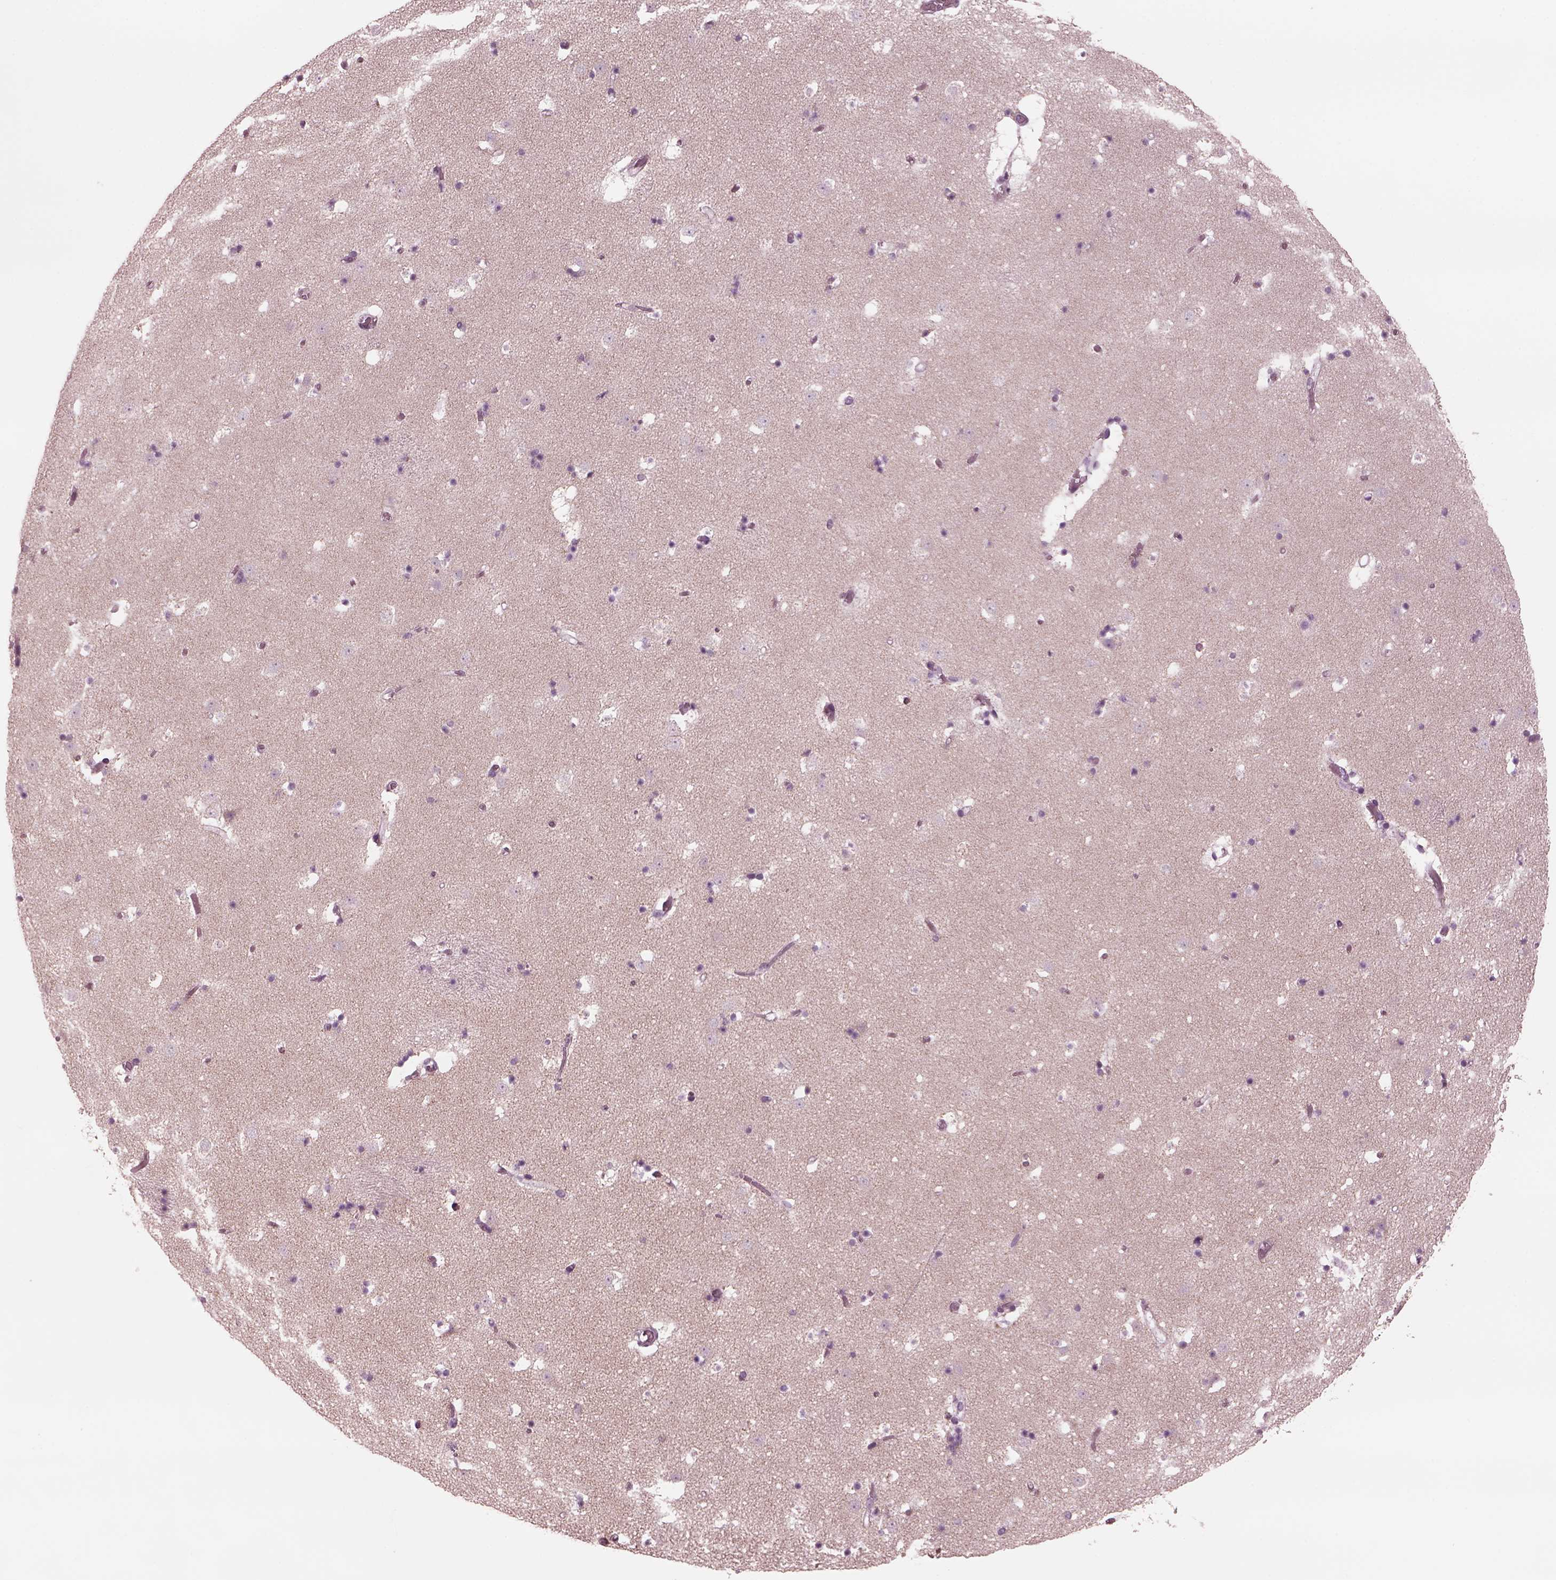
{"staining": {"intensity": "negative", "quantity": "none", "location": "none"}, "tissue": "caudate", "cell_type": "Glial cells", "image_type": "normal", "snomed": [{"axis": "morphology", "description": "Normal tissue, NOS"}, {"axis": "topography", "description": "Lateral ventricle wall"}], "caption": "Caudate was stained to show a protein in brown. There is no significant expression in glial cells. Brightfield microscopy of IHC stained with DAB (brown) and hematoxylin (blue), captured at high magnification.", "gene": "CELSR3", "patient": {"sex": "female", "age": 42}}